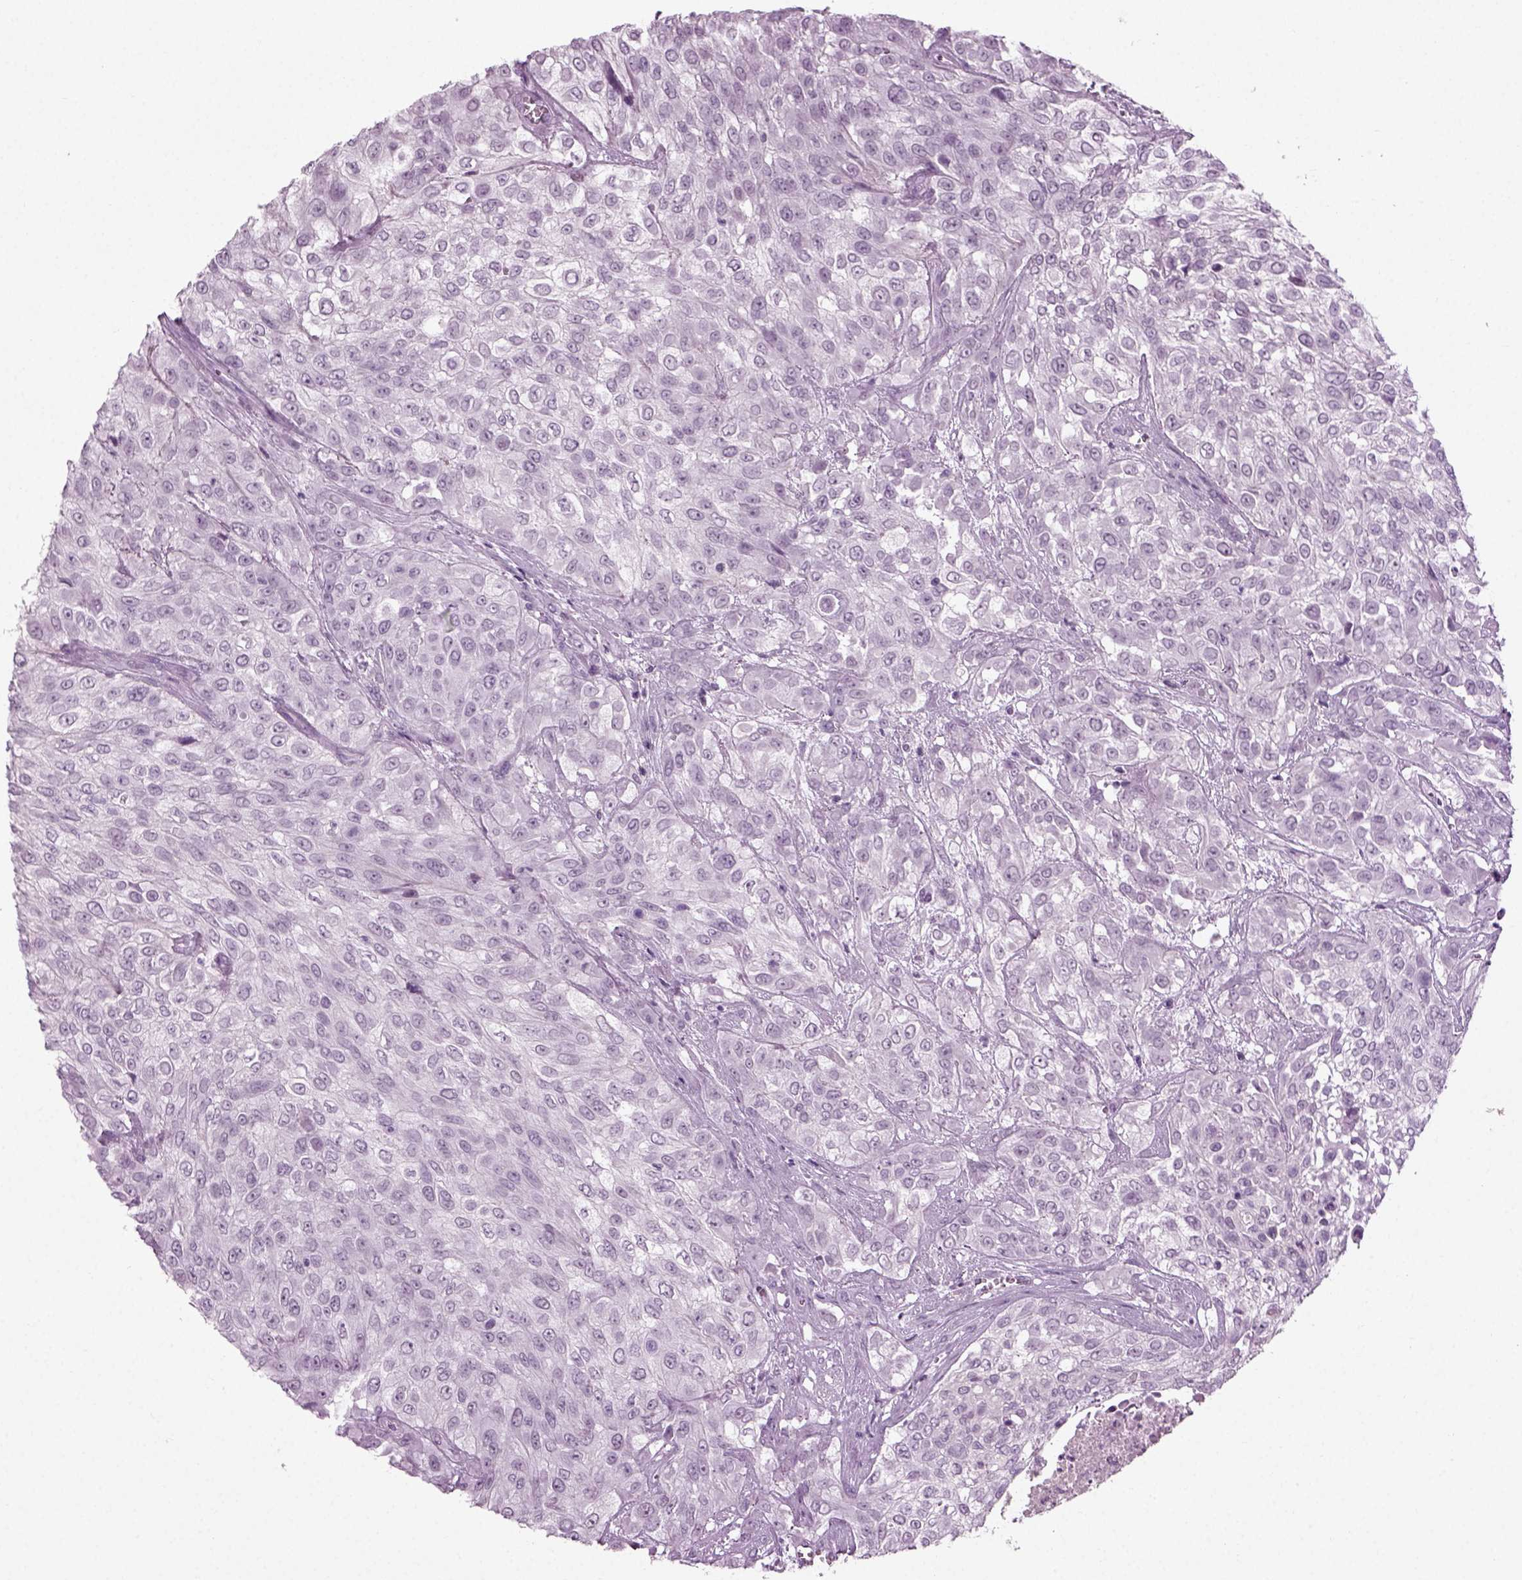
{"staining": {"intensity": "negative", "quantity": "none", "location": "none"}, "tissue": "urothelial cancer", "cell_type": "Tumor cells", "image_type": "cancer", "snomed": [{"axis": "morphology", "description": "Urothelial carcinoma, High grade"}, {"axis": "topography", "description": "Urinary bladder"}], "caption": "A photomicrograph of human urothelial cancer is negative for staining in tumor cells.", "gene": "ZC2HC1C", "patient": {"sex": "male", "age": 57}}